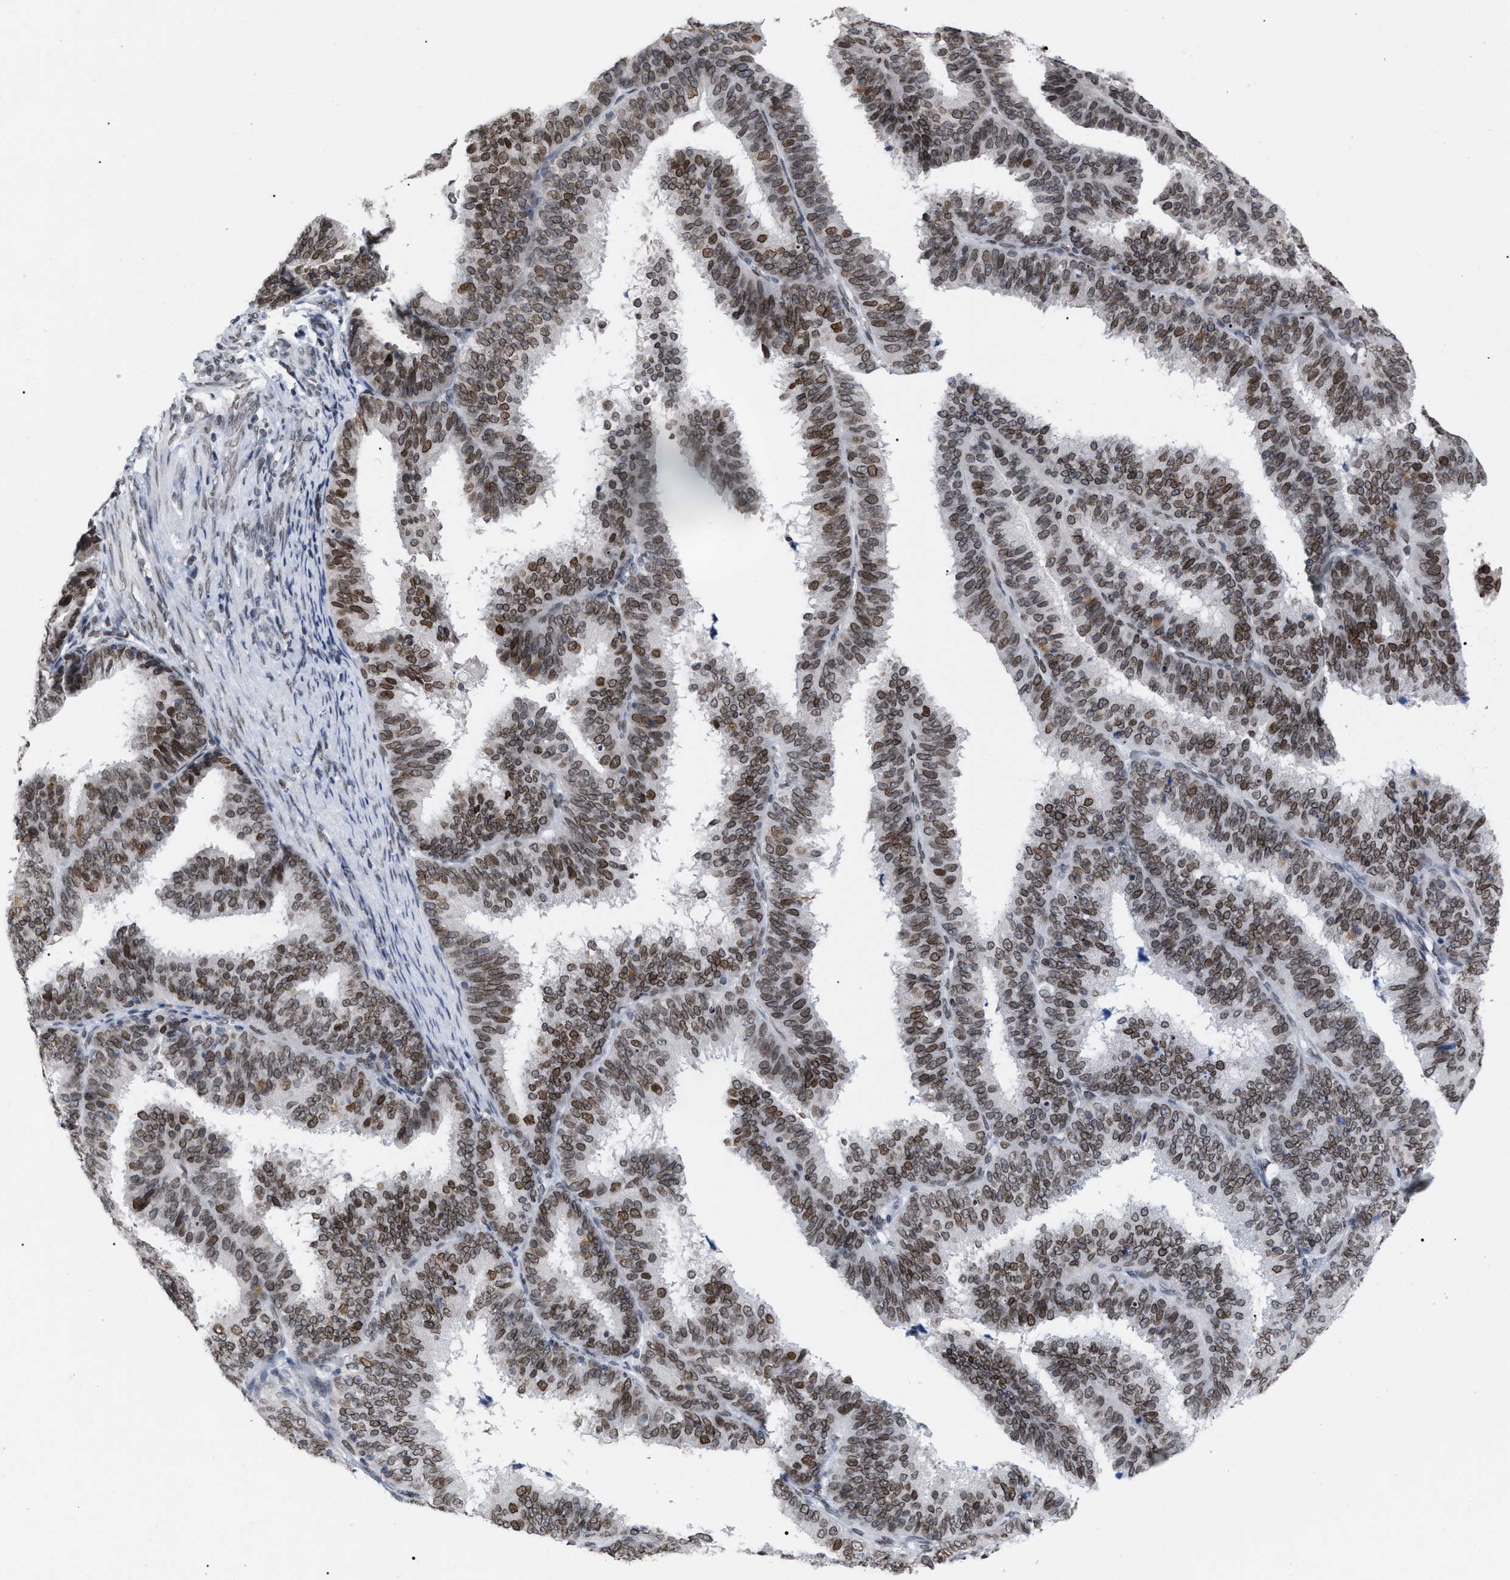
{"staining": {"intensity": "moderate", "quantity": ">75%", "location": "cytoplasmic/membranous,nuclear"}, "tissue": "endometrial cancer", "cell_type": "Tumor cells", "image_type": "cancer", "snomed": [{"axis": "morphology", "description": "Adenocarcinoma, NOS"}, {"axis": "topography", "description": "Endometrium"}], "caption": "Moderate cytoplasmic/membranous and nuclear staining is seen in approximately >75% of tumor cells in endometrial cancer.", "gene": "TPR", "patient": {"sex": "female", "age": 70}}